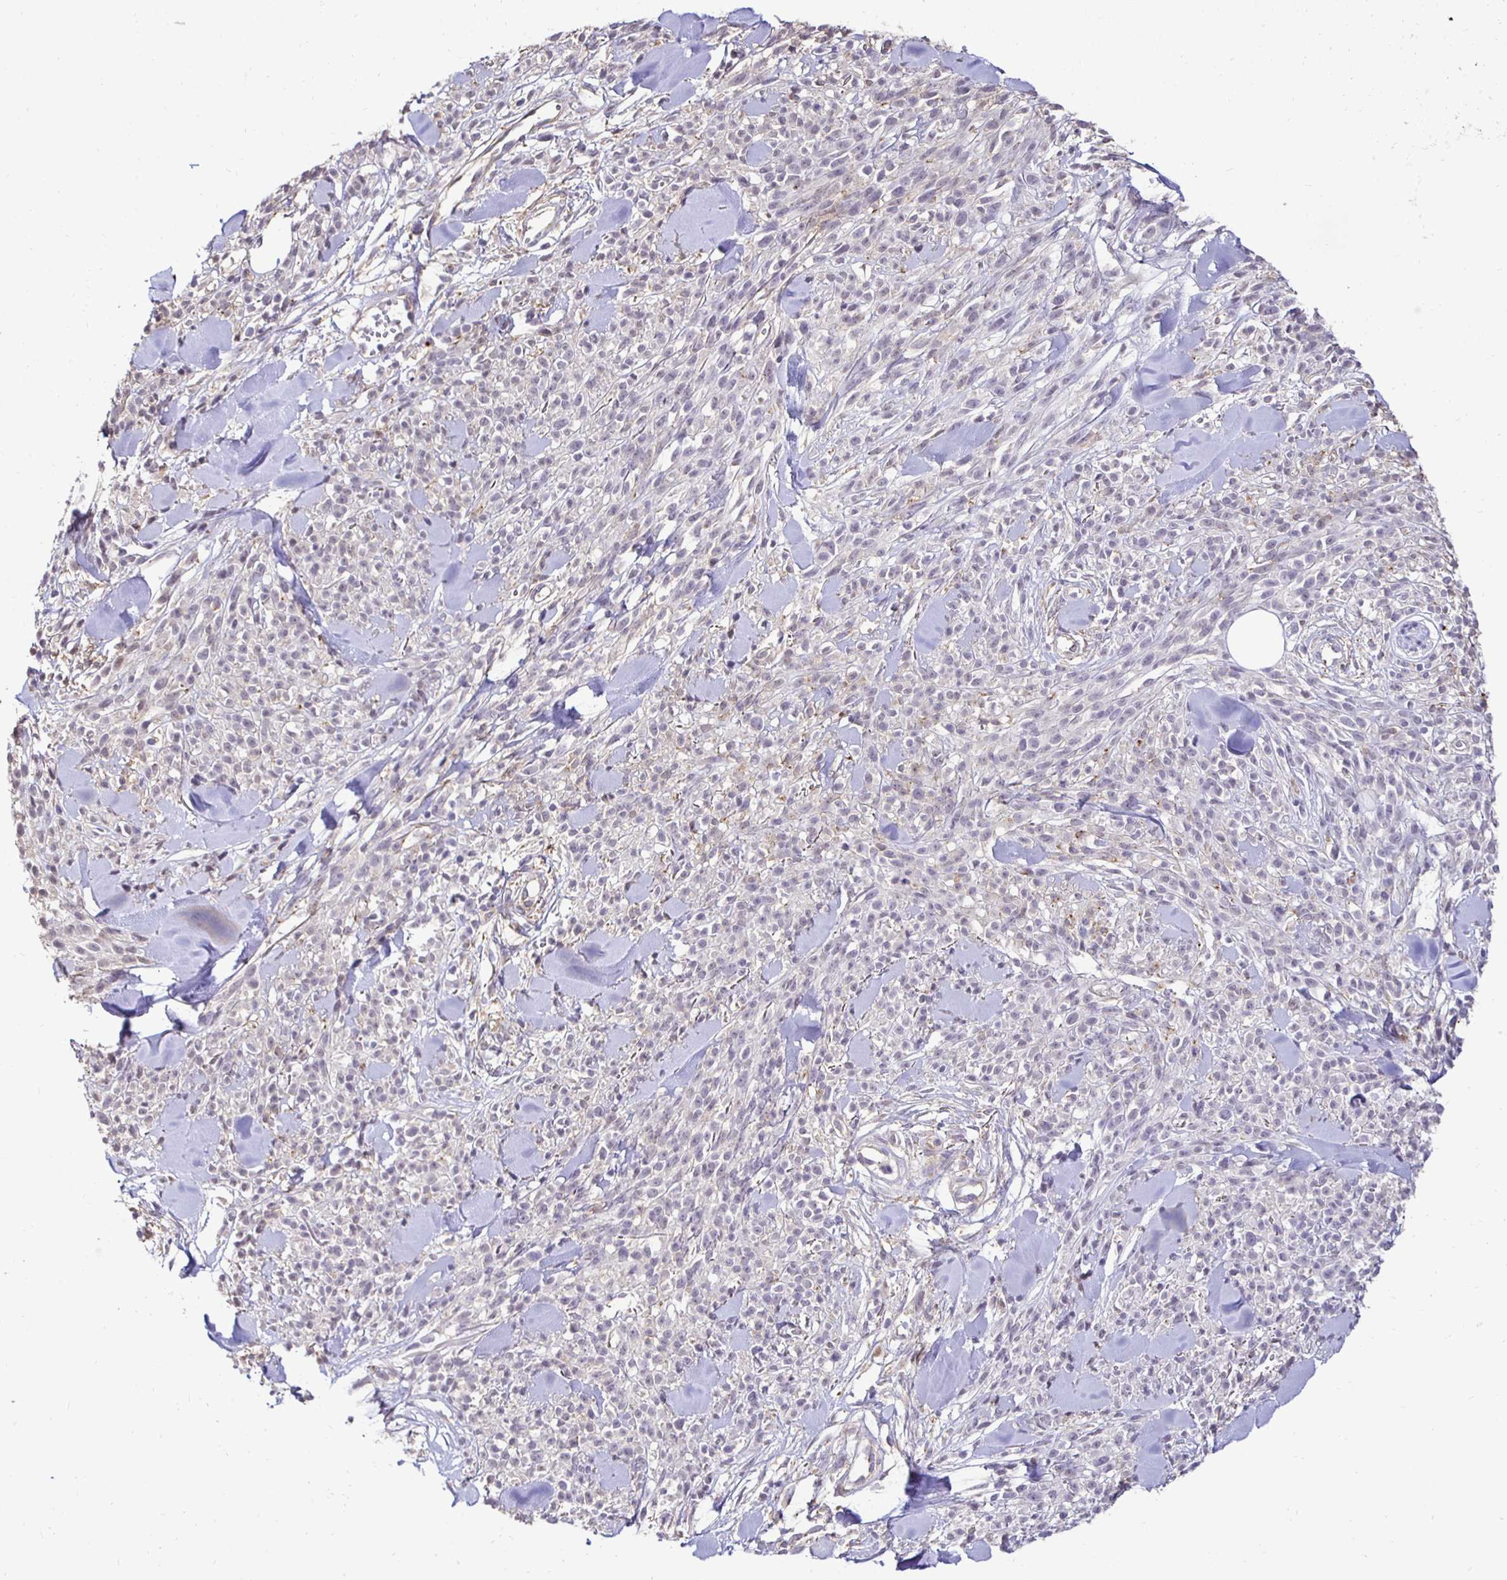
{"staining": {"intensity": "negative", "quantity": "none", "location": "none"}, "tissue": "melanoma", "cell_type": "Tumor cells", "image_type": "cancer", "snomed": [{"axis": "morphology", "description": "Malignant melanoma, NOS"}, {"axis": "topography", "description": "Skin"}, {"axis": "topography", "description": "Skin of trunk"}], "caption": "High magnification brightfield microscopy of melanoma stained with DAB (3,3'-diaminobenzidine) (brown) and counterstained with hematoxylin (blue): tumor cells show no significant positivity.", "gene": "SLC9A1", "patient": {"sex": "male", "age": 74}}